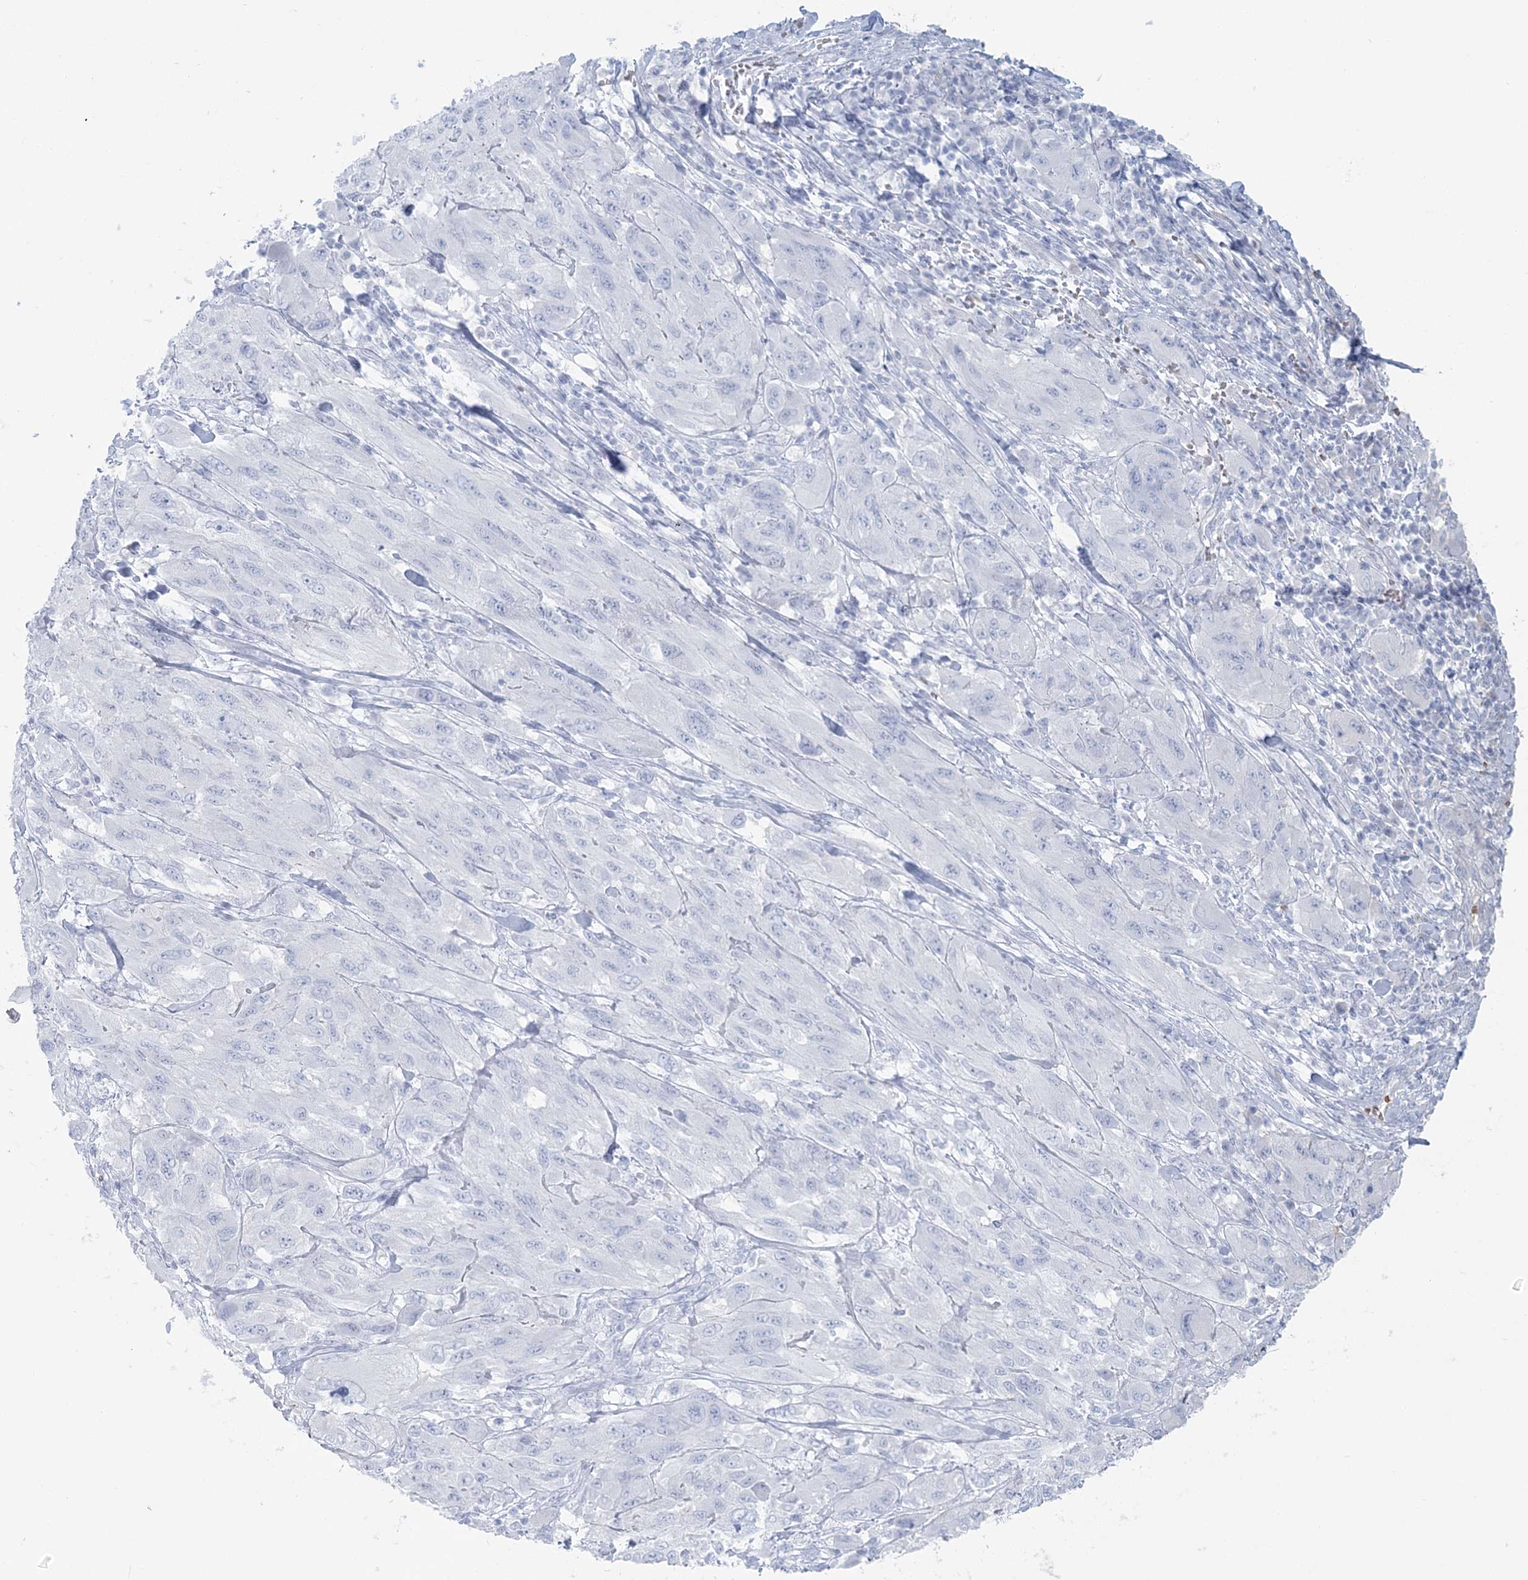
{"staining": {"intensity": "negative", "quantity": "none", "location": "none"}, "tissue": "melanoma", "cell_type": "Tumor cells", "image_type": "cancer", "snomed": [{"axis": "morphology", "description": "Malignant melanoma, NOS"}, {"axis": "topography", "description": "Skin"}], "caption": "DAB (3,3'-diaminobenzidine) immunohistochemical staining of human melanoma exhibits no significant positivity in tumor cells. (DAB (3,3'-diaminobenzidine) immunohistochemistry visualized using brightfield microscopy, high magnification).", "gene": "SERINC1", "patient": {"sex": "female", "age": 91}}